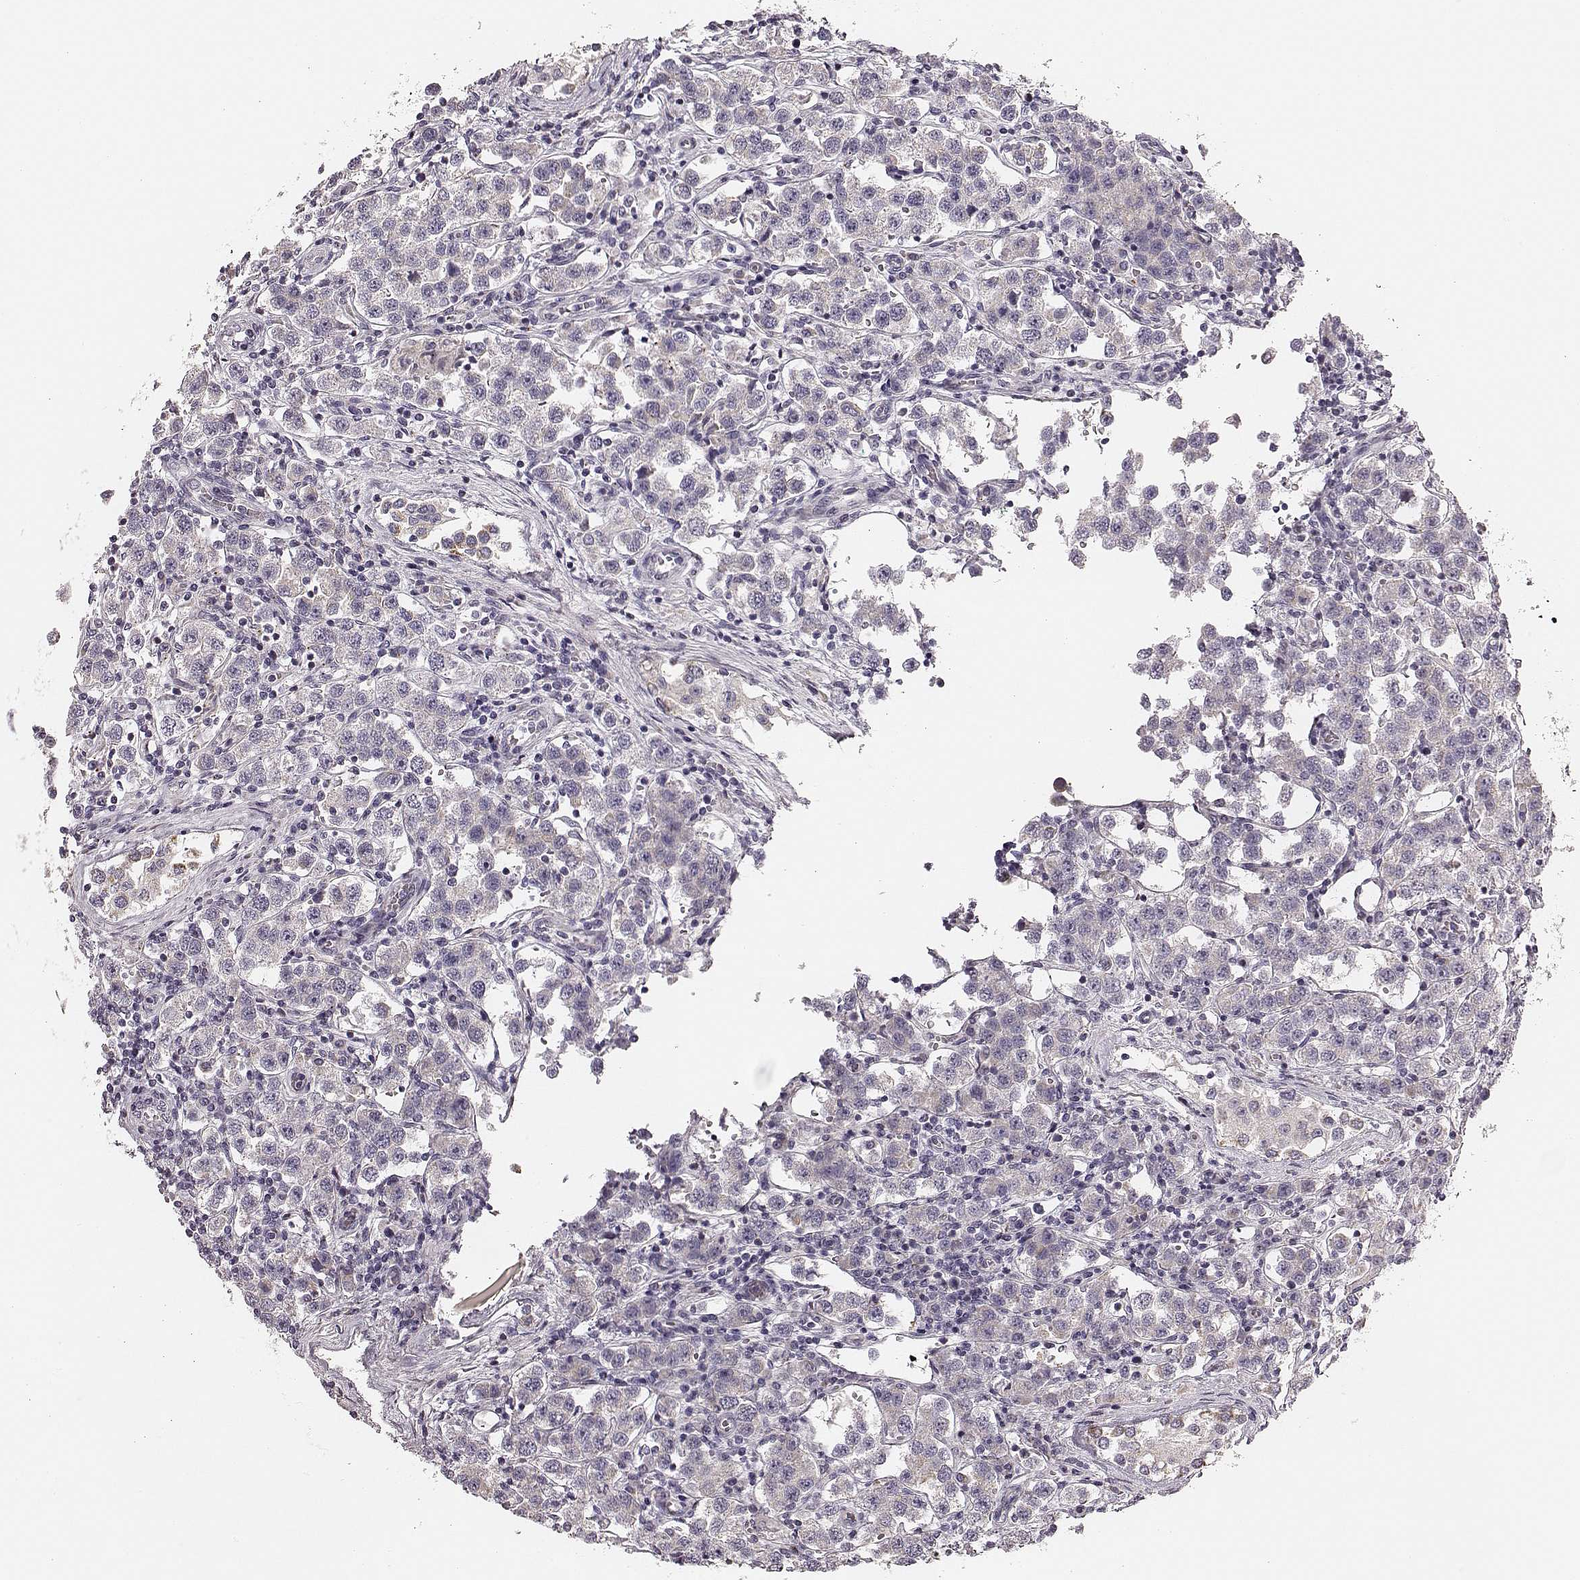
{"staining": {"intensity": "negative", "quantity": "none", "location": "none"}, "tissue": "testis cancer", "cell_type": "Tumor cells", "image_type": "cancer", "snomed": [{"axis": "morphology", "description": "Seminoma, NOS"}, {"axis": "topography", "description": "Testis"}], "caption": "Human testis cancer (seminoma) stained for a protein using IHC demonstrates no positivity in tumor cells.", "gene": "UBL4B", "patient": {"sex": "male", "age": 37}}